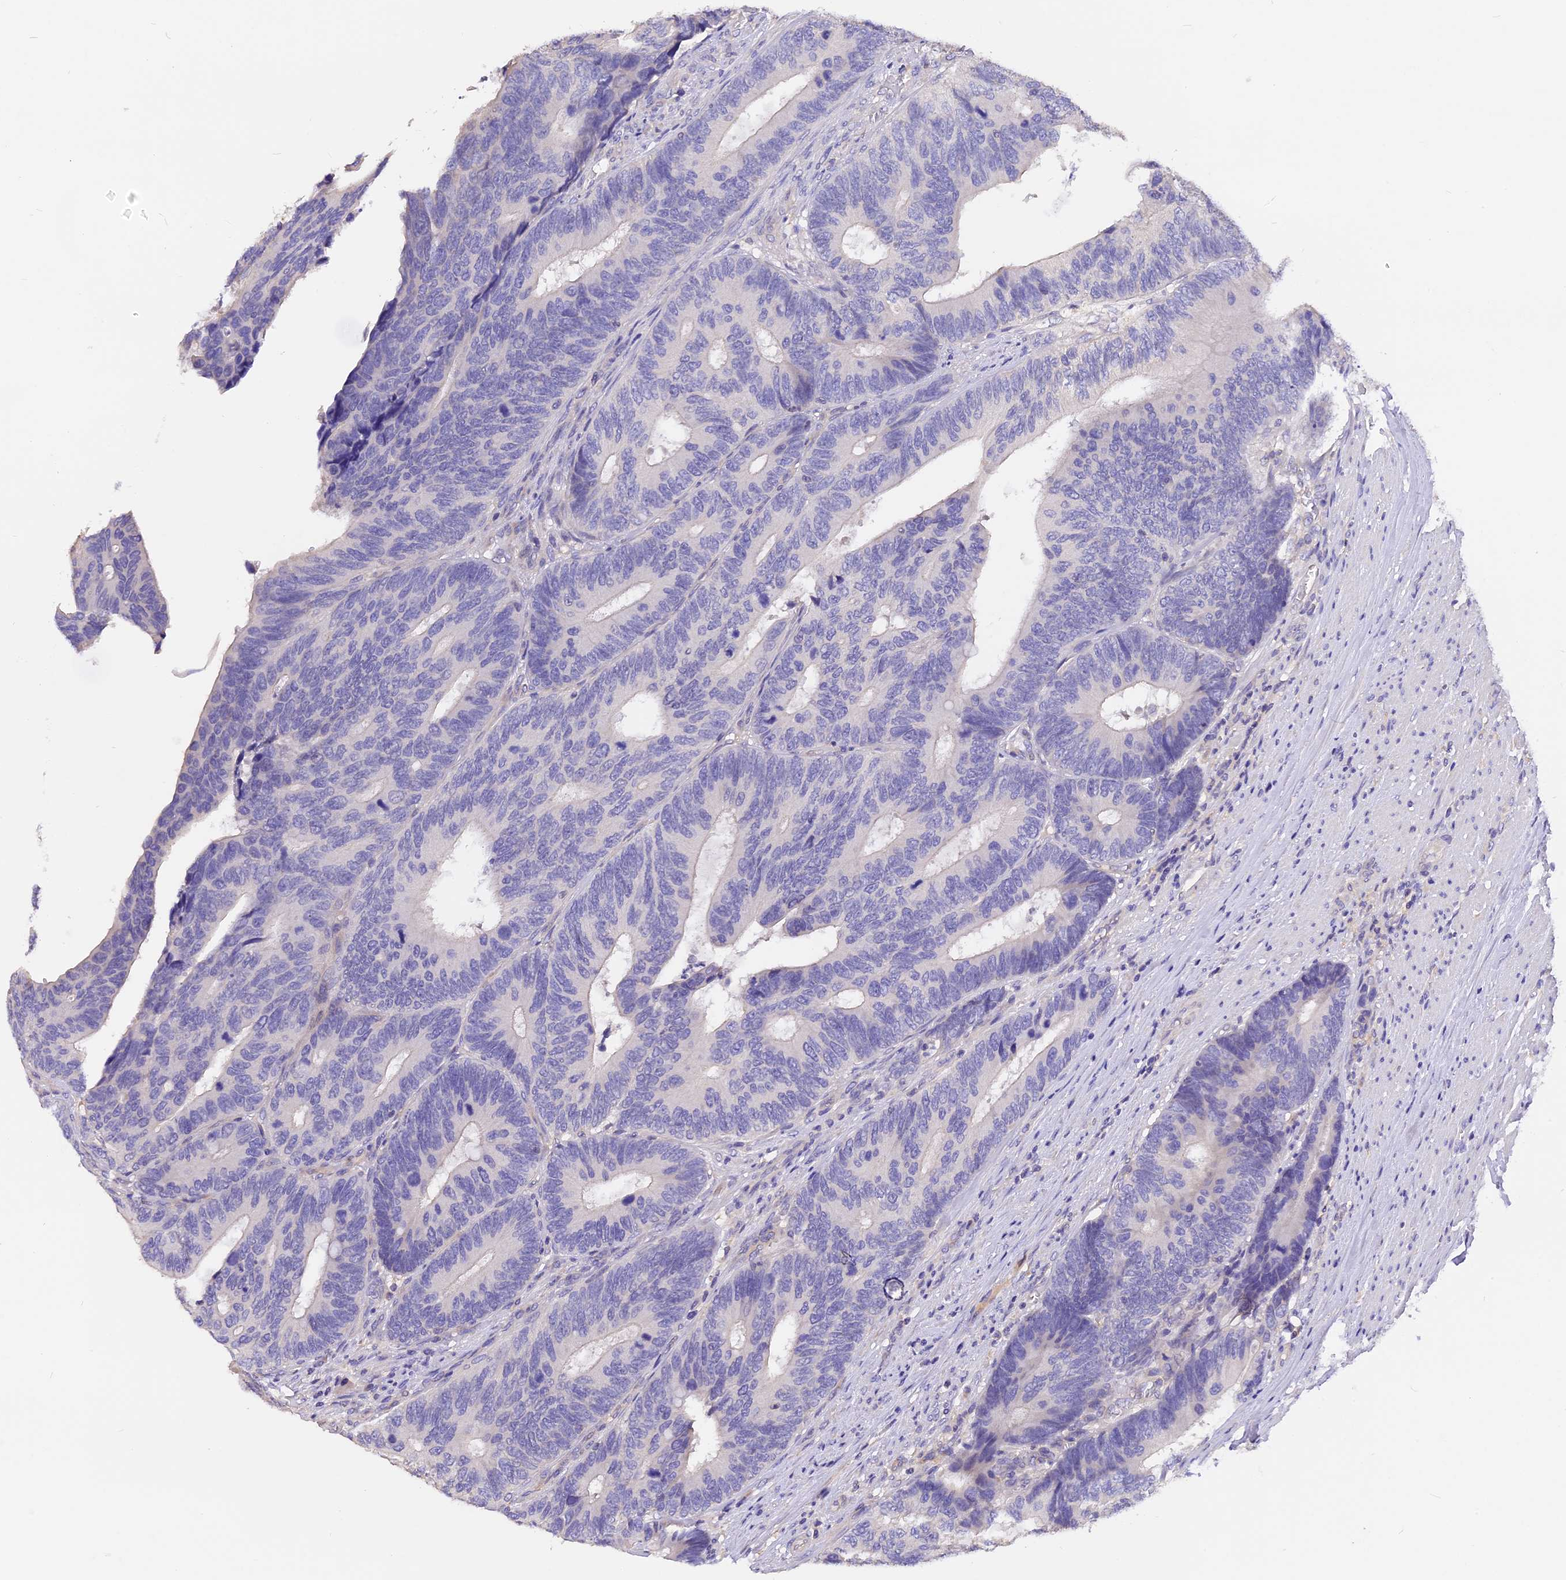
{"staining": {"intensity": "negative", "quantity": "none", "location": "none"}, "tissue": "colorectal cancer", "cell_type": "Tumor cells", "image_type": "cancer", "snomed": [{"axis": "morphology", "description": "Adenocarcinoma, NOS"}, {"axis": "topography", "description": "Colon"}], "caption": "Immunohistochemistry micrograph of colorectal cancer stained for a protein (brown), which shows no expression in tumor cells.", "gene": "AP3B2", "patient": {"sex": "male", "age": 87}}